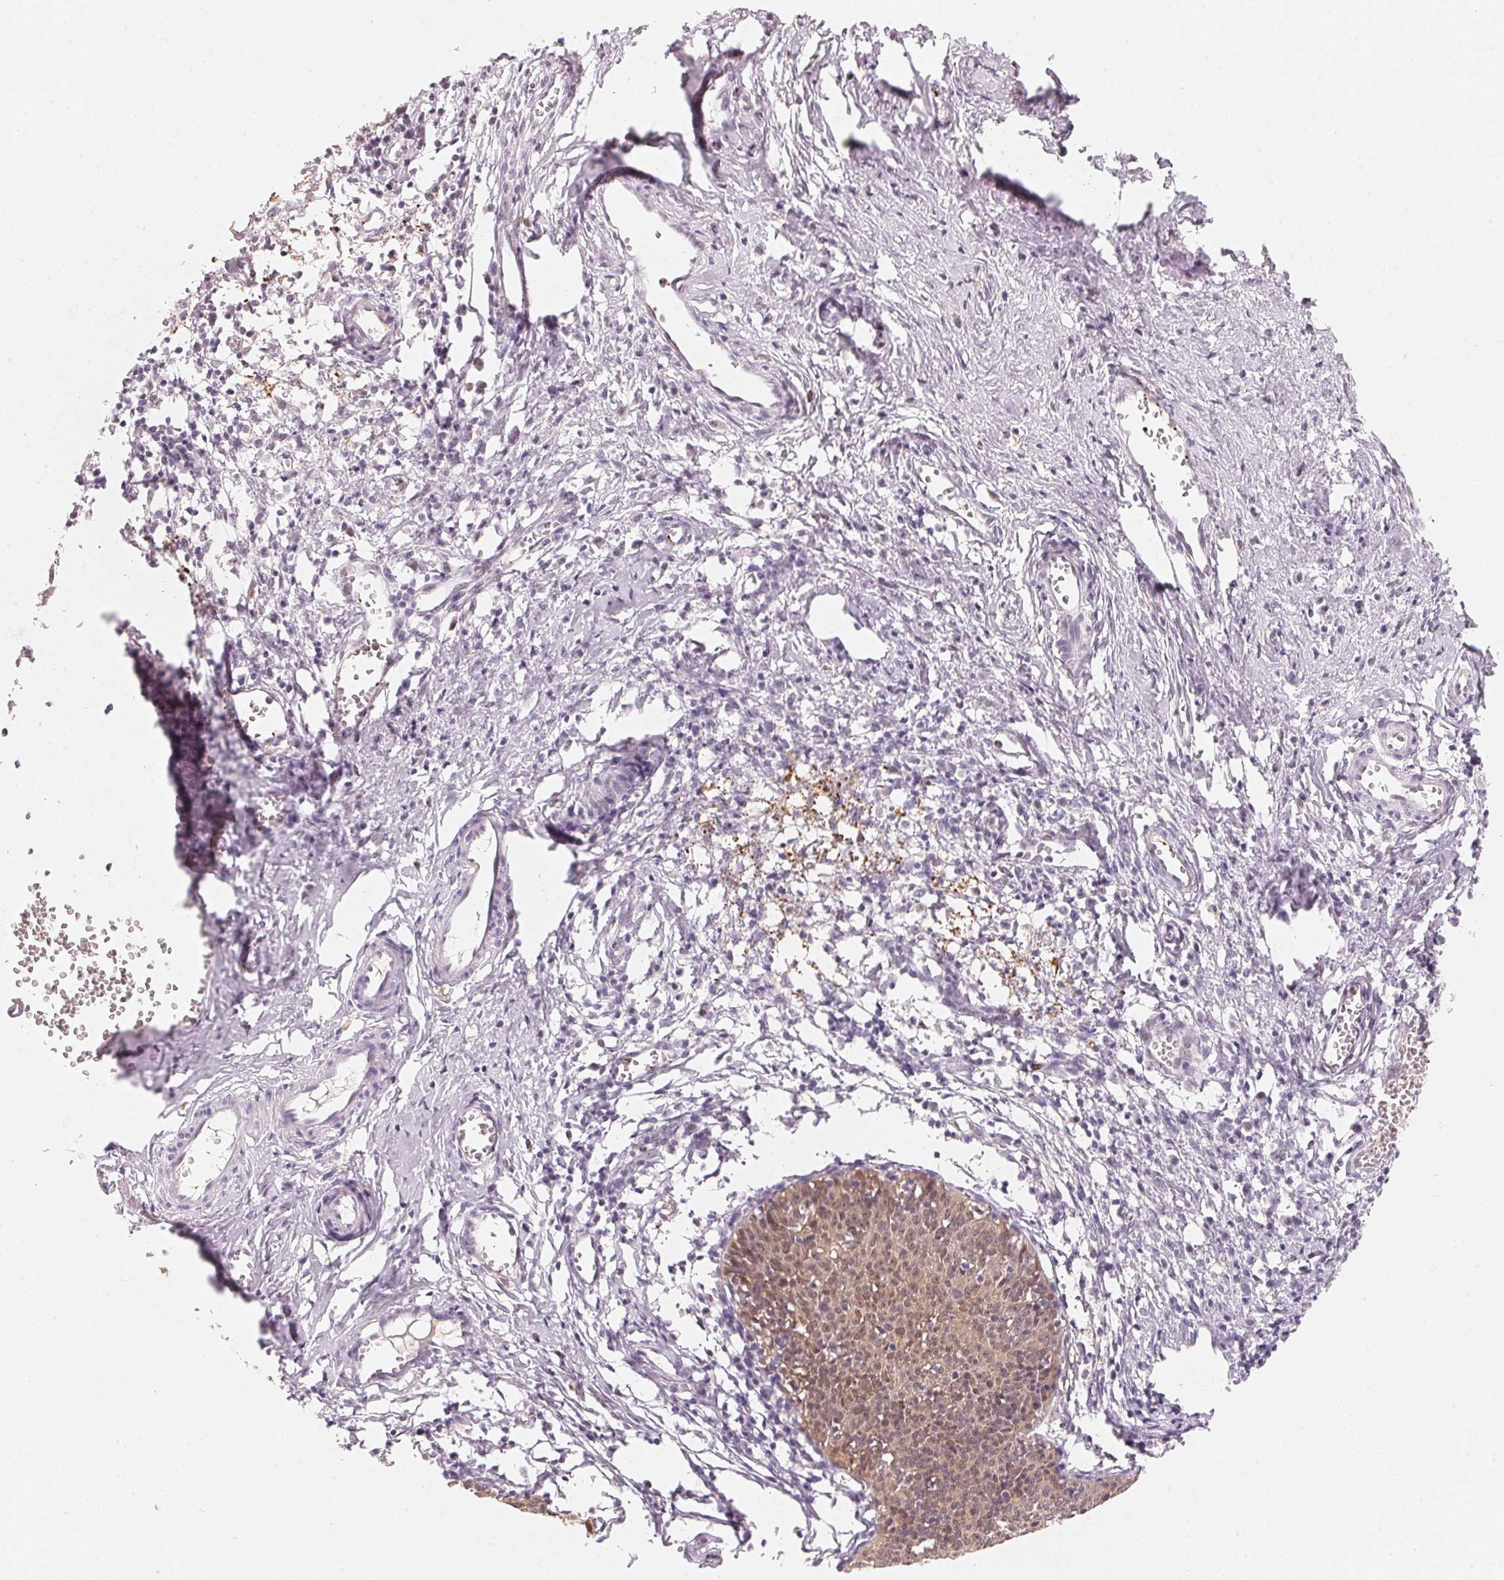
{"staining": {"intensity": "weak", "quantity": ">75%", "location": "cytoplasmic/membranous,nuclear"}, "tissue": "cervical cancer", "cell_type": "Tumor cells", "image_type": "cancer", "snomed": [{"axis": "morphology", "description": "Squamous cell carcinoma, NOS"}, {"axis": "topography", "description": "Cervix"}], "caption": "IHC photomicrograph of neoplastic tissue: cervical cancer (squamous cell carcinoma) stained using IHC shows low levels of weak protein expression localized specifically in the cytoplasmic/membranous and nuclear of tumor cells, appearing as a cytoplasmic/membranous and nuclear brown color.", "gene": "ARHGAP22", "patient": {"sex": "female", "age": 52}}